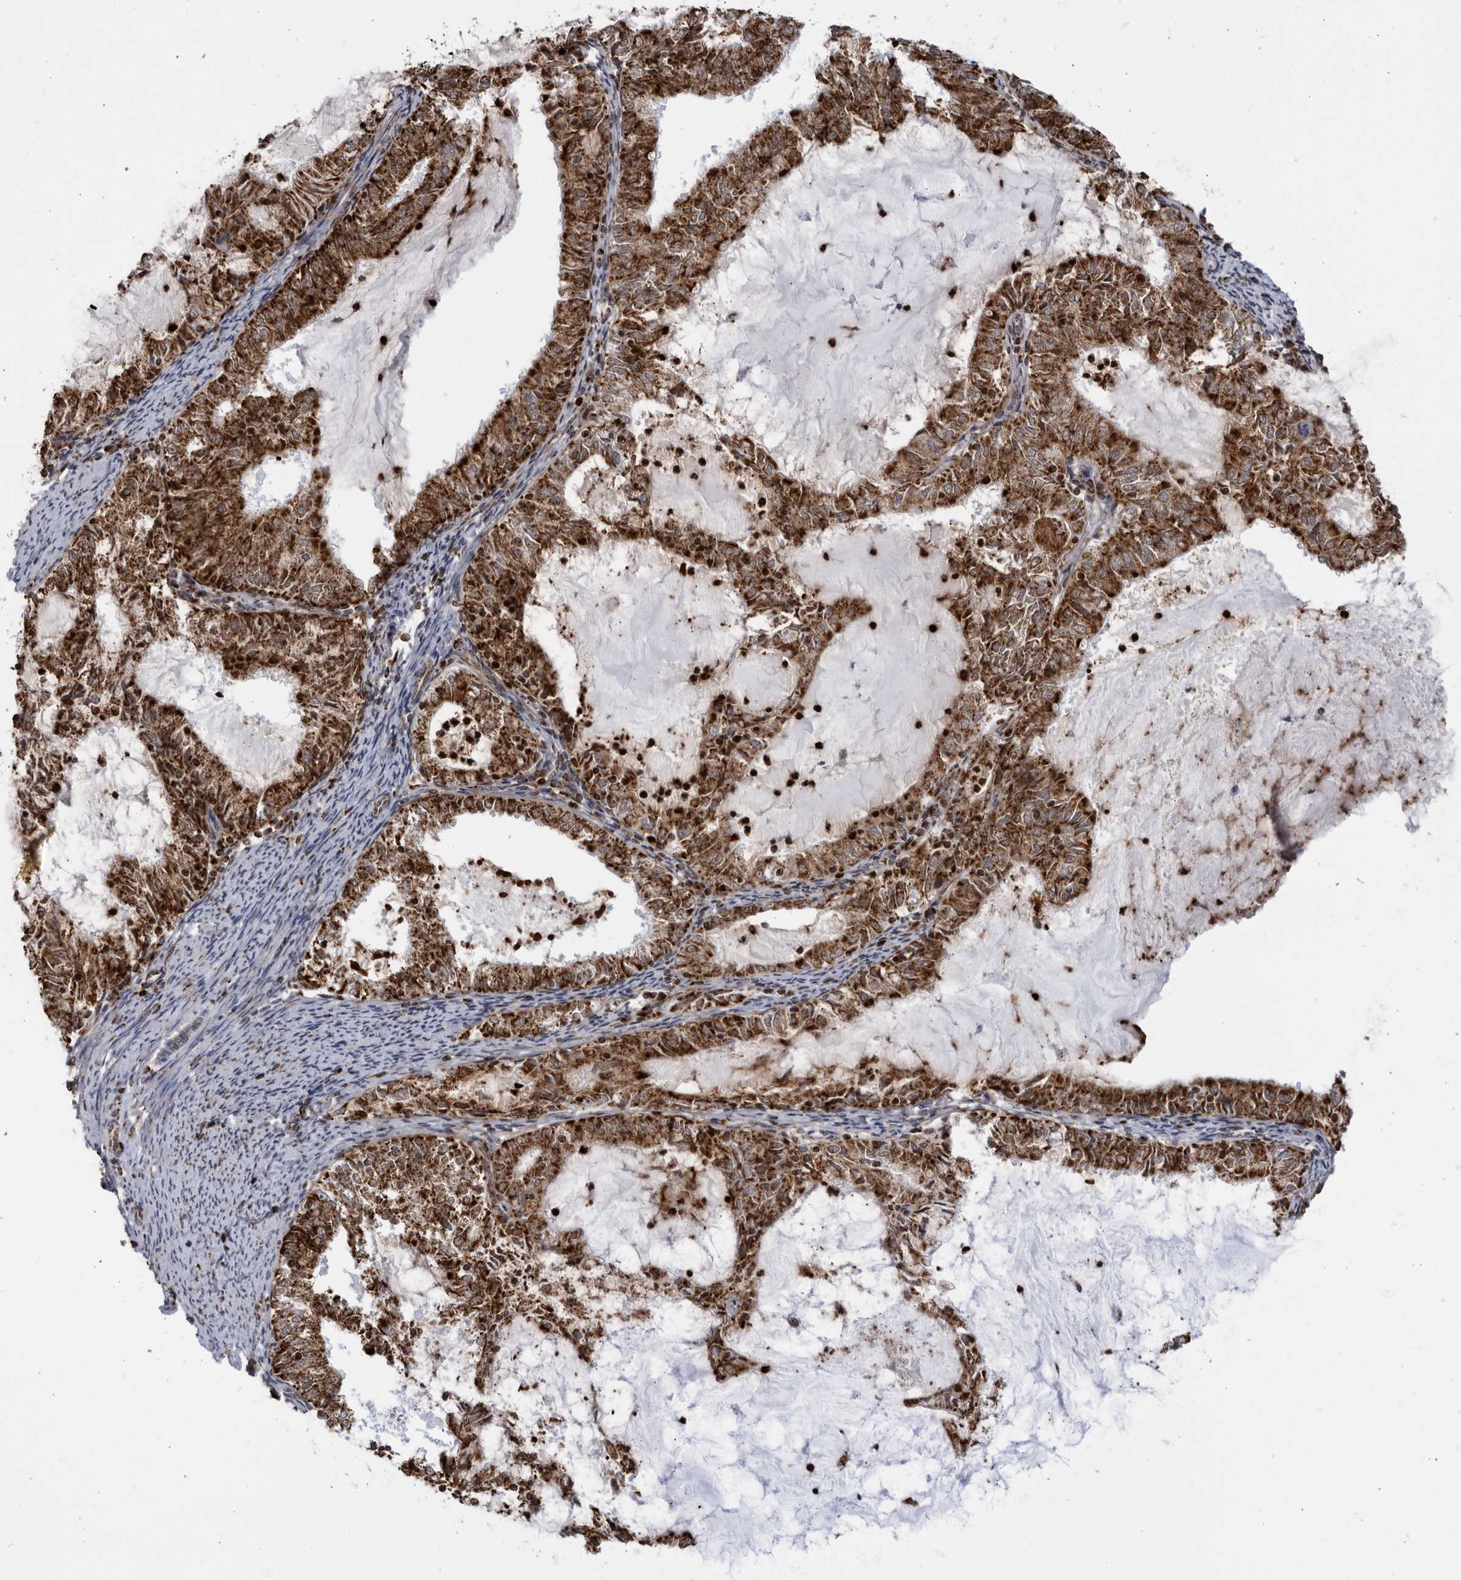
{"staining": {"intensity": "strong", "quantity": ">75%", "location": "cytoplasmic/membranous"}, "tissue": "endometrial cancer", "cell_type": "Tumor cells", "image_type": "cancer", "snomed": [{"axis": "morphology", "description": "Adenocarcinoma, NOS"}, {"axis": "topography", "description": "Endometrium"}], "caption": "Protein staining exhibits strong cytoplasmic/membranous expression in about >75% of tumor cells in endometrial cancer (adenocarcinoma).", "gene": "RBM34", "patient": {"sex": "female", "age": 57}}